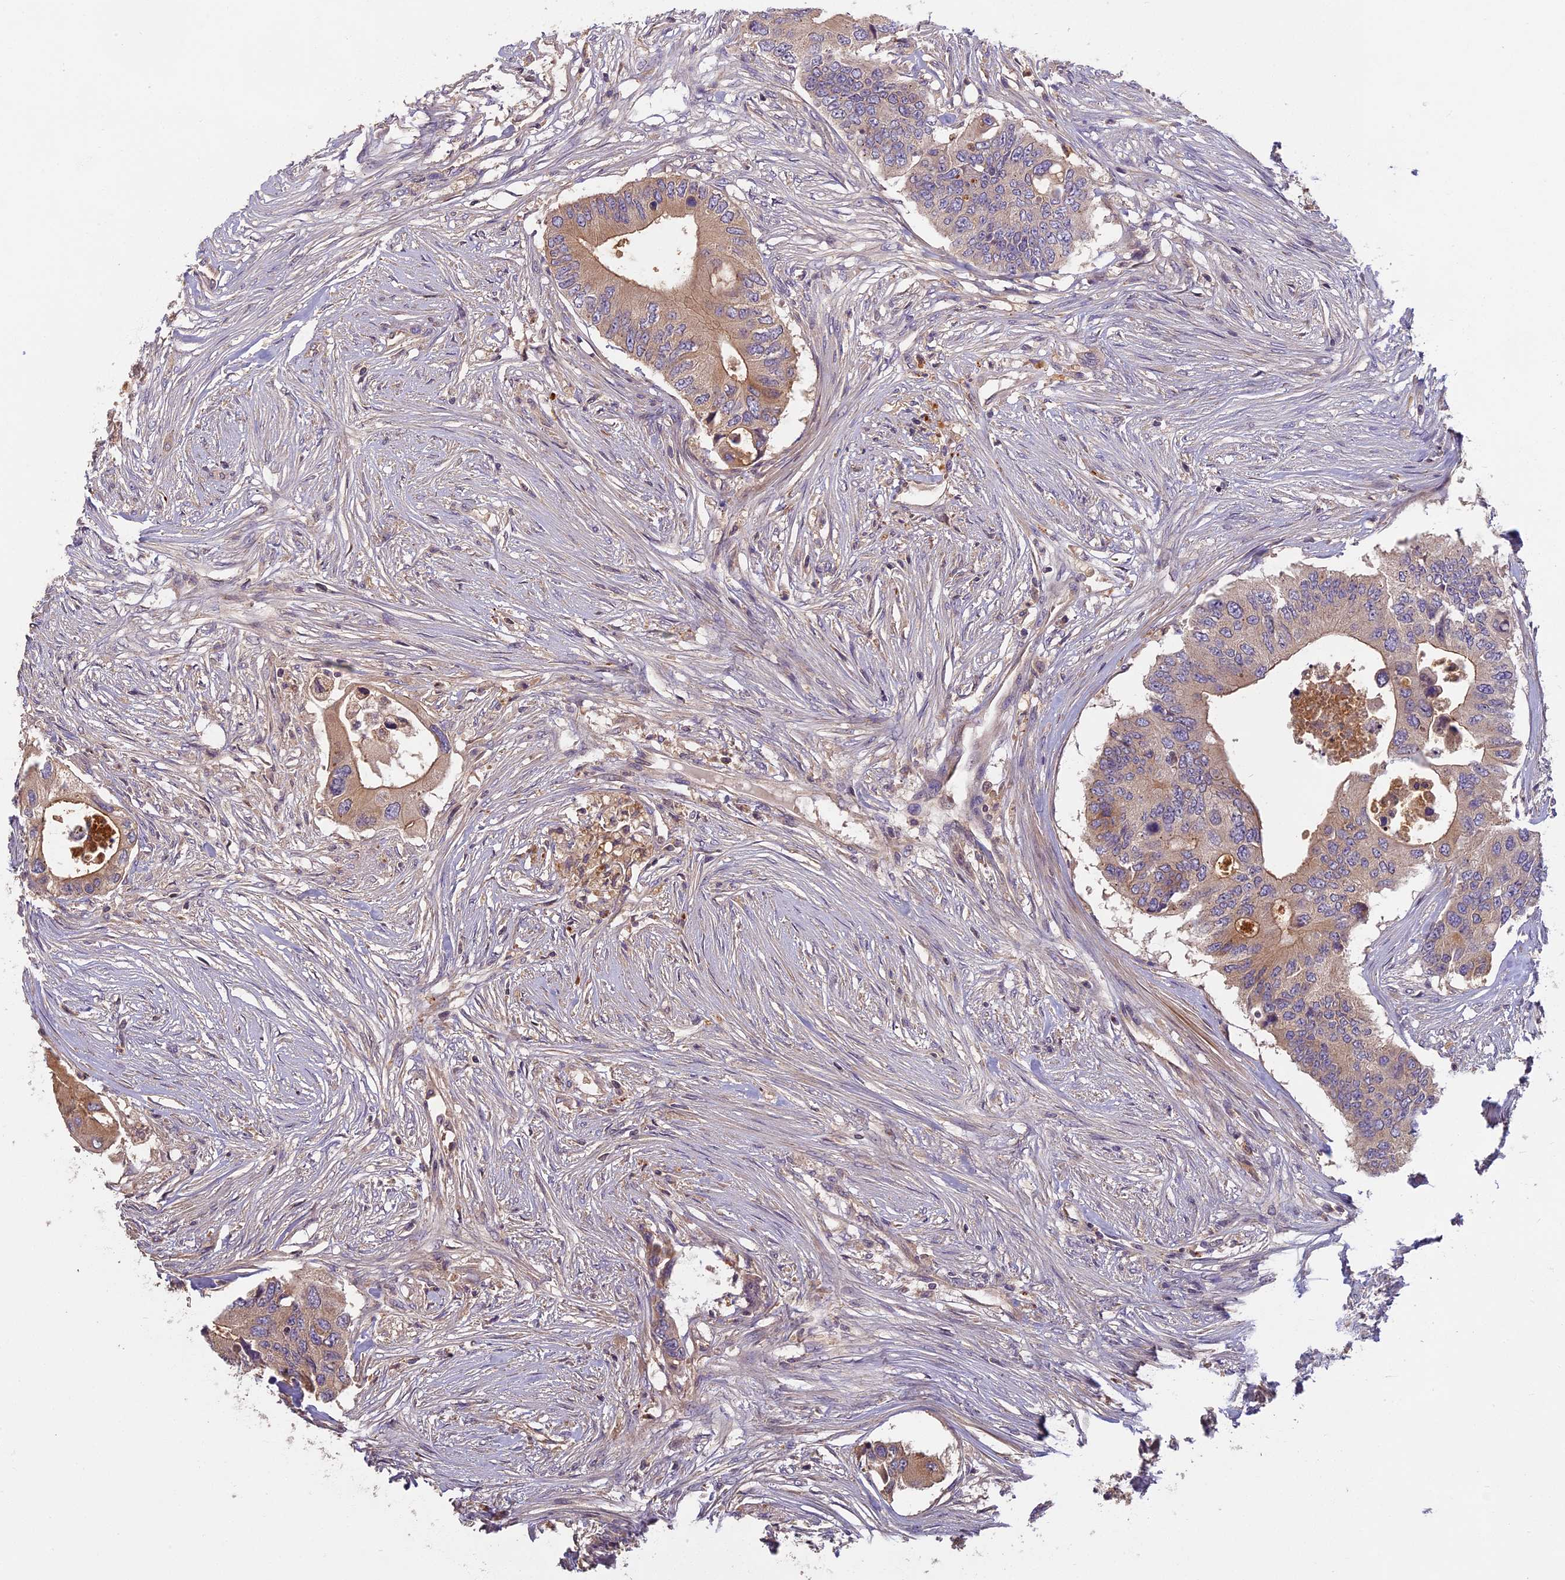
{"staining": {"intensity": "weak", "quantity": "25%-75%", "location": "cytoplasmic/membranous"}, "tissue": "colorectal cancer", "cell_type": "Tumor cells", "image_type": "cancer", "snomed": [{"axis": "morphology", "description": "Adenocarcinoma, NOS"}, {"axis": "topography", "description": "Colon"}], "caption": "Colorectal cancer (adenocarcinoma) stained with a protein marker reveals weak staining in tumor cells.", "gene": "AP4E1", "patient": {"sex": "male", "age": 71}}